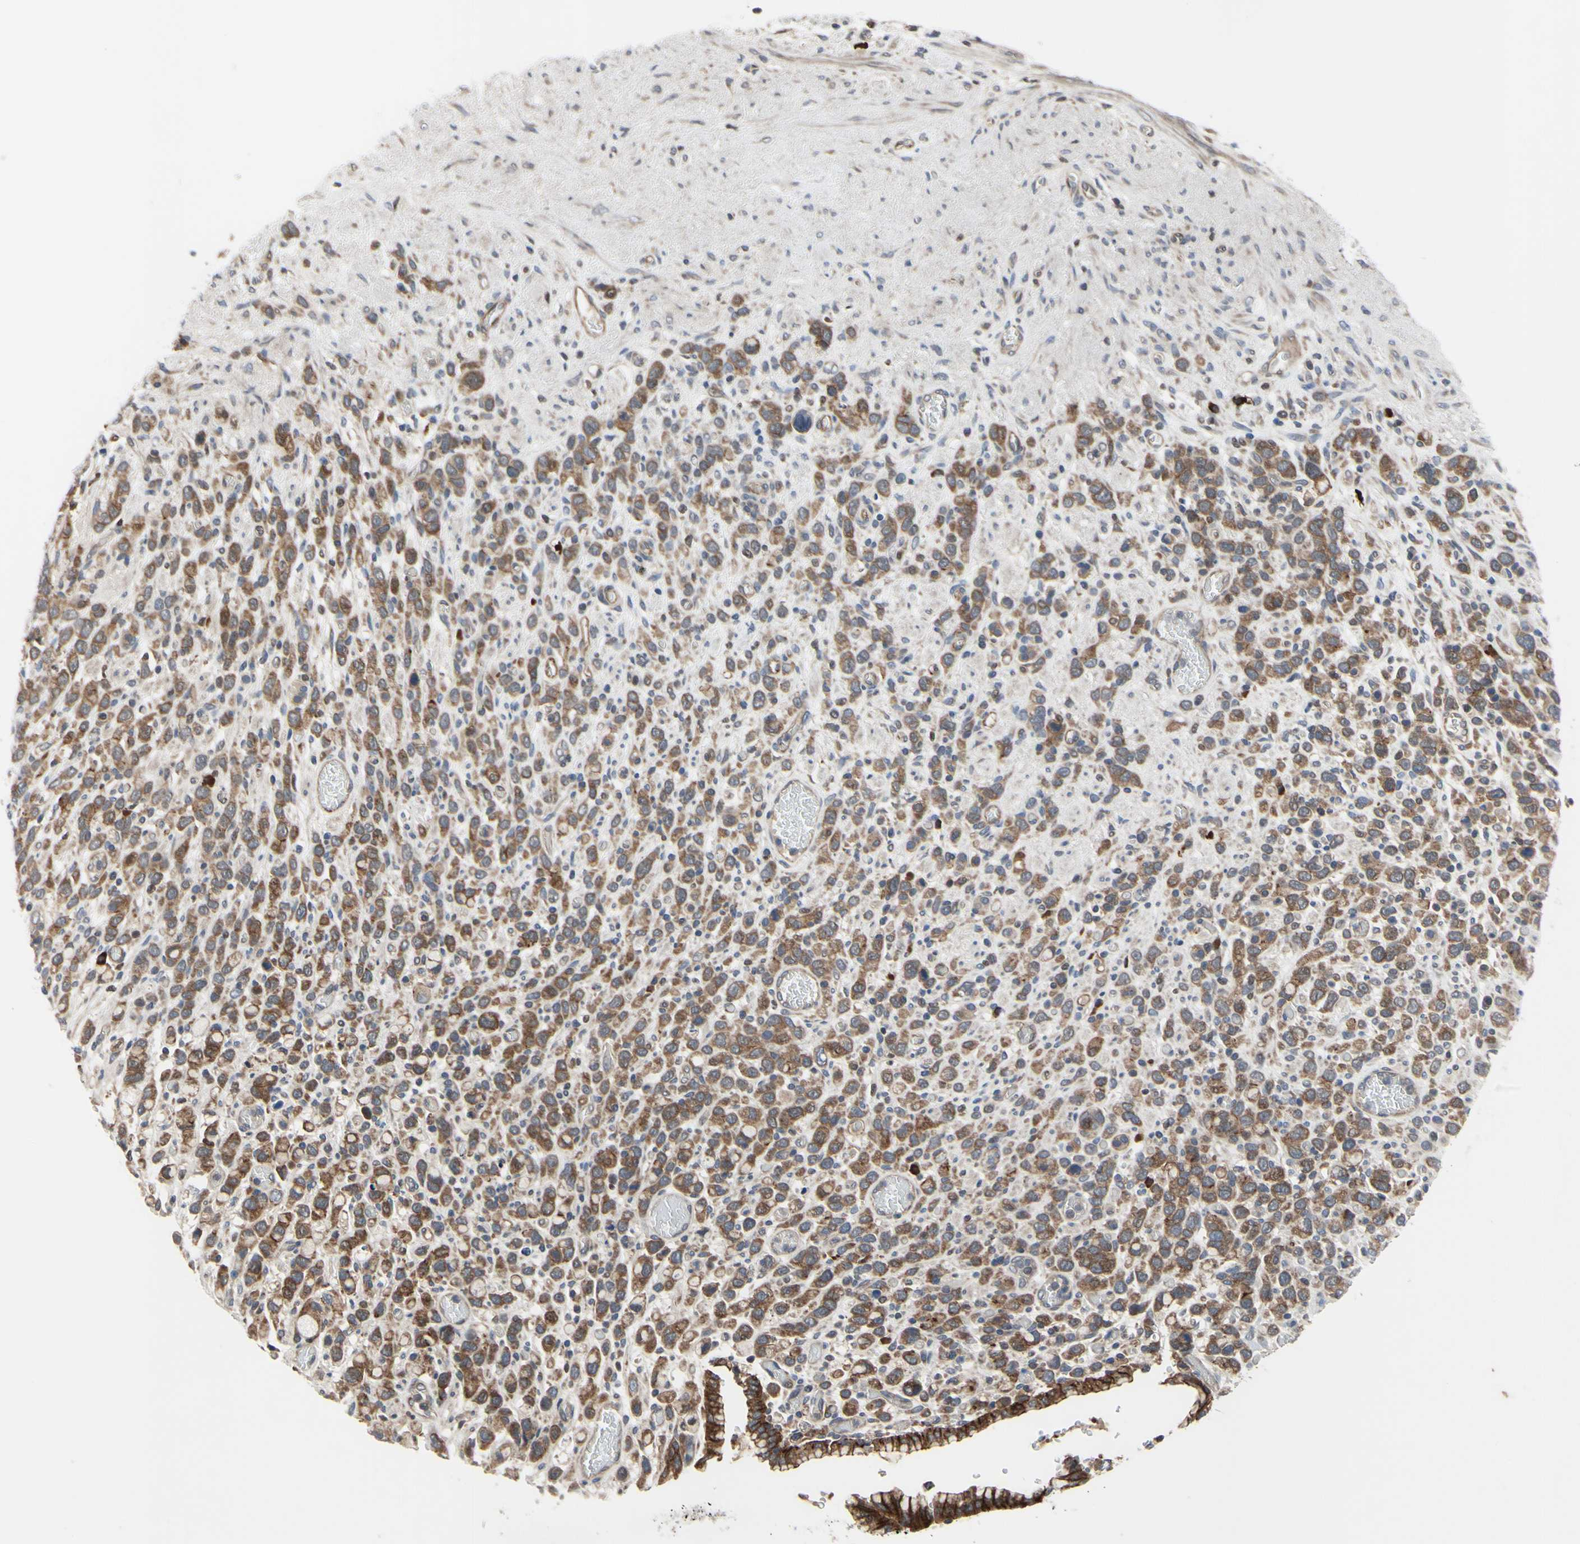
{"staining": {"intensity": "moderate", "quantity": ">75%", "location": "cytoplasmic/membranous"}, "tissue": "stomach cancer", "cell_type": "Tumor cells", "image_type": "cancer", "snomed": [{"axis": "morphology", "description": "Normal tissue, NOS"}, {"axis": "morphology", "description": "Adenocarcinoma, NOS"}, {"axis": "morphology", "description": "Adenocarcinoma, High grade"}, {"axis": "topography", "description": "Stomach, upper"}, {"axis": "topography", "description": "Stomach"}], "caption": "This image displays stomach adenocarcinoma (high-grade) stained with immunohistochemistry (IHC) to label a protein in brown. The cytoplasmic/membranous of tumor cells show moderate positivity for the protein. Nuclei are counter-stained blue.", "gene": "XIAP", "patient": {"sex": "female", "age": 65}}